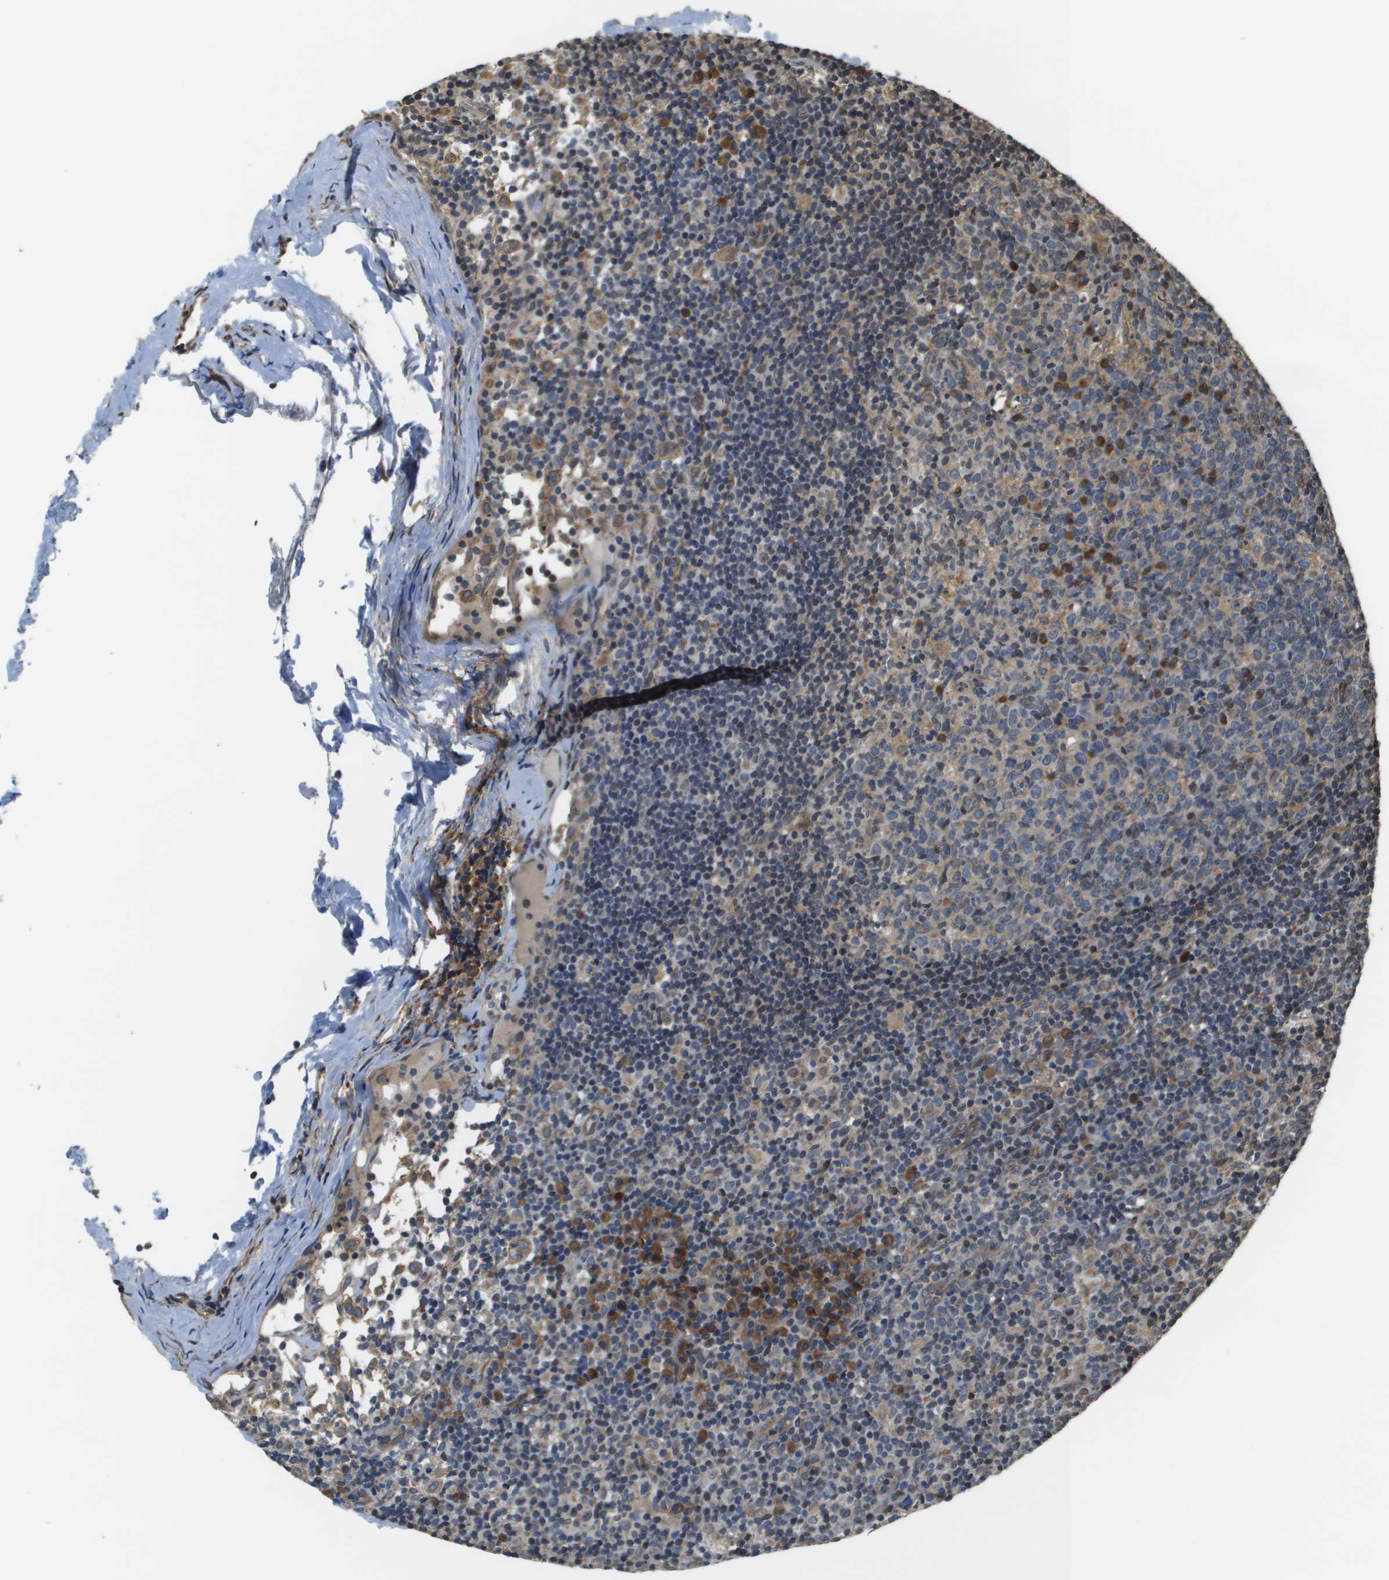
{"staining": {"intensity": "strong", "quantity": "<25%", "location": "cytoplasmic/membranous"}, "tissue": "lymph node", "cell_type": "Germinal center cells", "image_type": "normal", "snomed": [{"axis": "morphology", "description": "Normal tissue, NOS"}, {"axis": "morphology", "description": "Inflammation, NOS"}, {"axis": "topography", "description": "Lymph node"}], "caption": "The micrograph displays immunohistochemical staining of normal lymph node. There is strong cytoplasmic/membranous staining is identified in approximately <25% of germinal center cells.", "gene": "SEC62", "patient": {"sex": "male", "age": 55}}